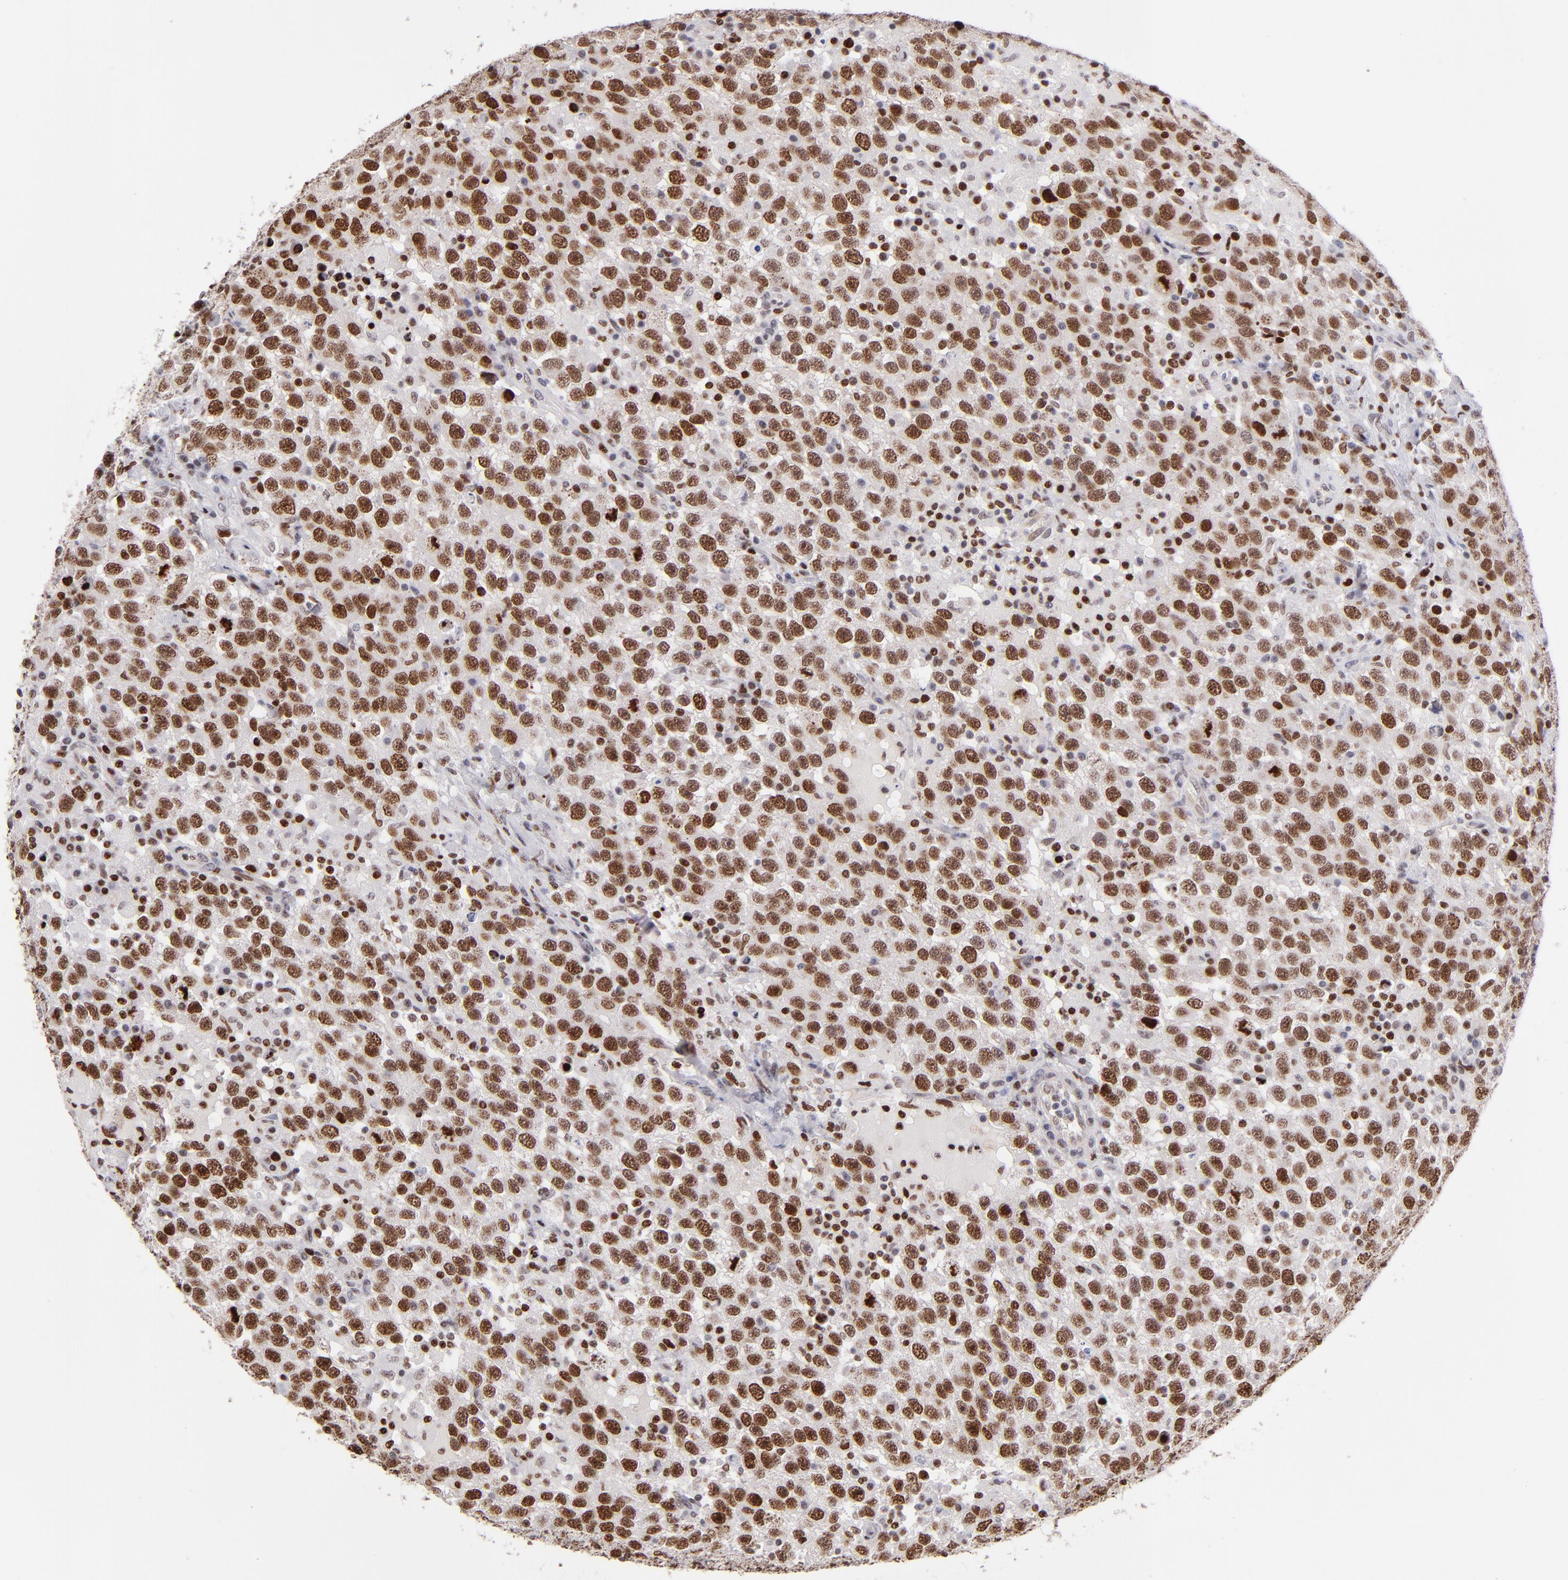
{"staining": {"intensity": "strong", "quantity": ">75%", "location": "nuclear"}, "tissue": "testis cancer", "cell_type": "Tumor cells", "image_type": "cancer", "snomed": [{"axis": "morphology", "description": "Seminoma, NOS"}, {"axis": "topography", "description": "Testis"}], "caption": "The photomicrograph displays a brown stain indicating the presence of a protein in the nuclear of tumor cells in testis seminoma. Nuclei are stained in blue.", "gene": "POLA1", "patient": {"sex": "male", "age": 41}}